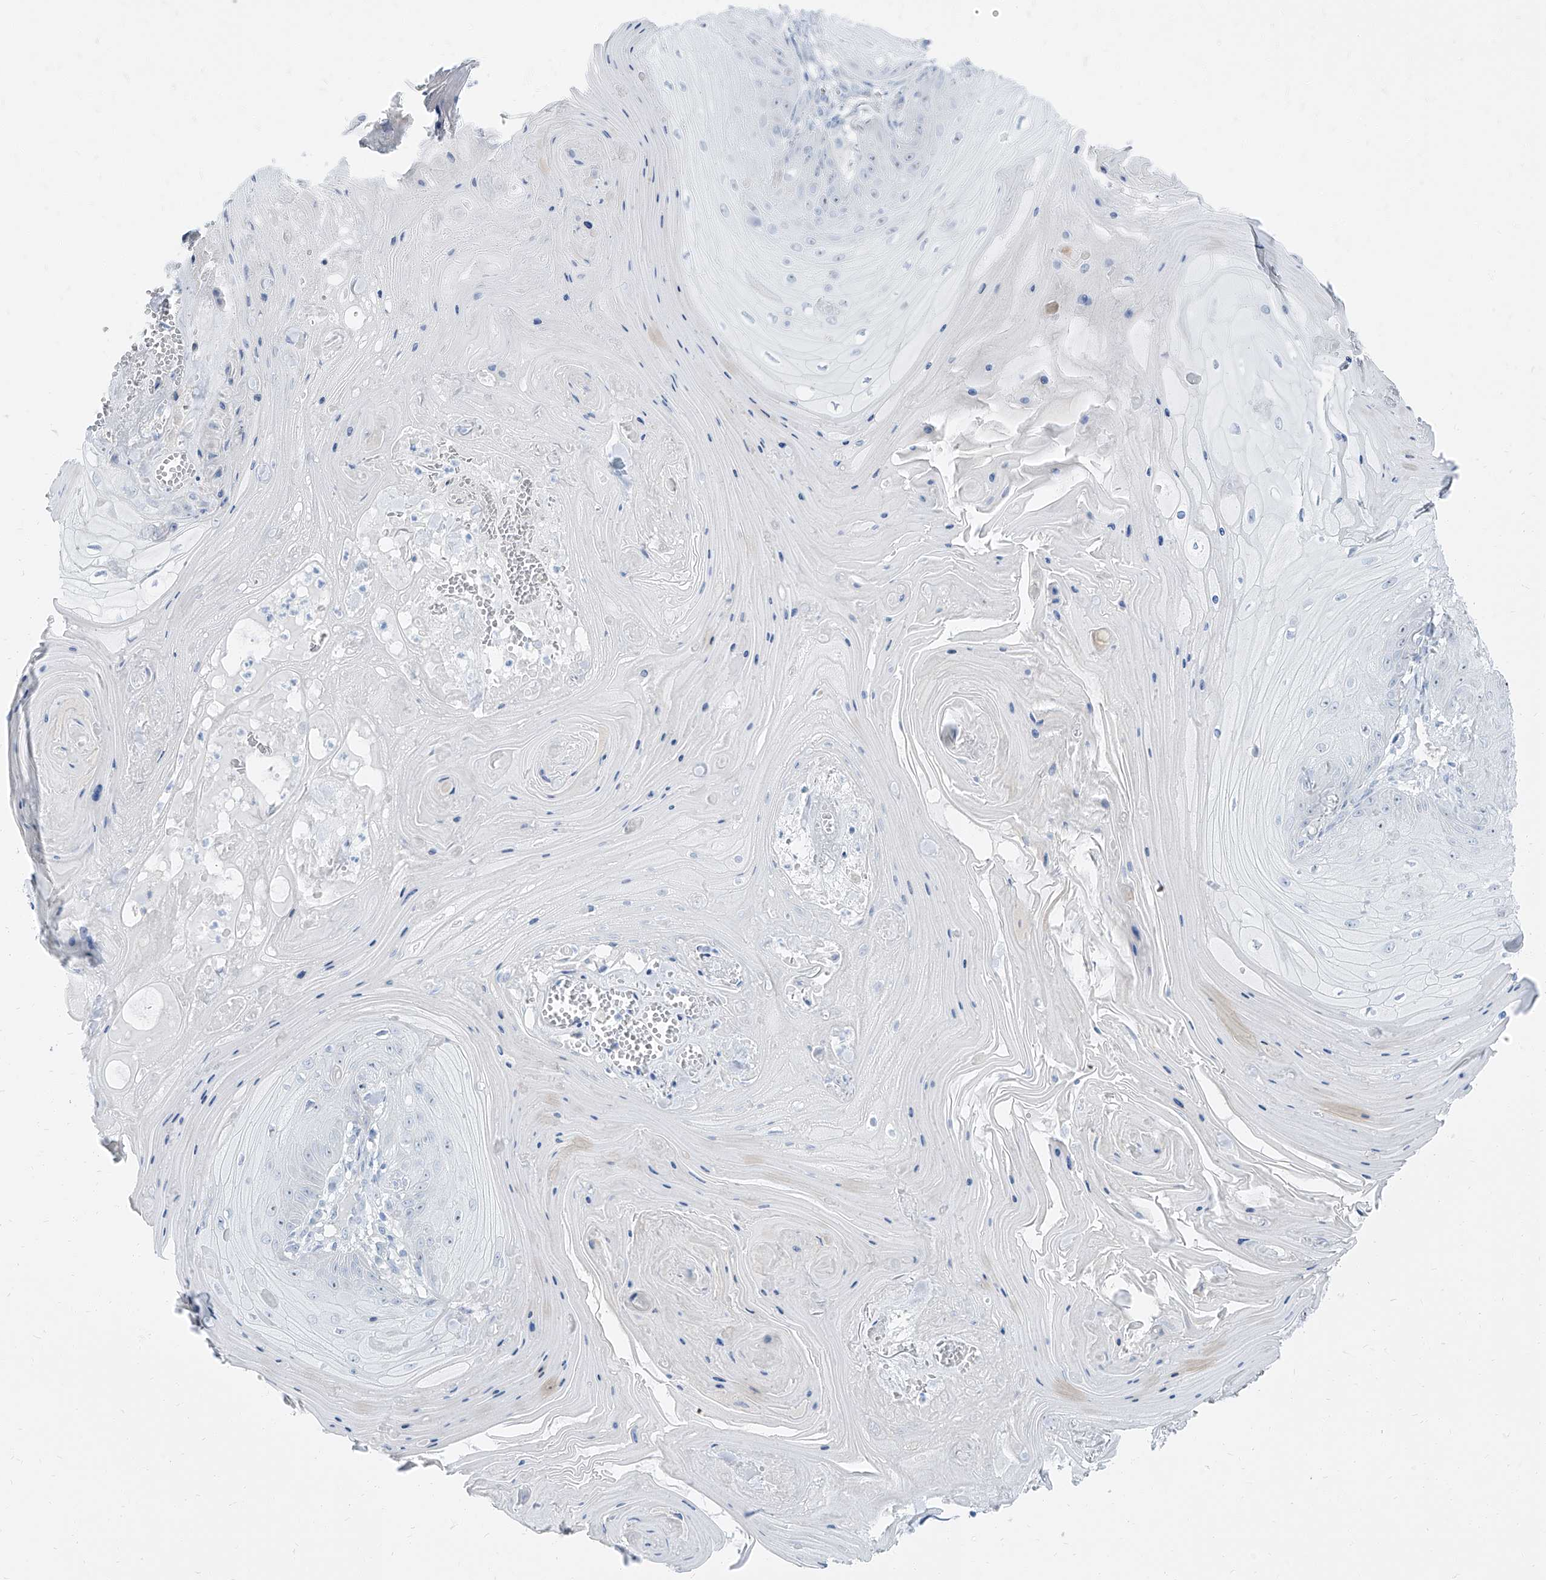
{"staining": {"intensity": "negative", "quantity": "none", "location": "none"}, "tissue": "skin cancer", "cell_type": "Tumor cells", "image_type": "cancer", "snomed": [{"axis": "morphology", "description": "Squamous cell carcinoma, NOS"}, {"axis": "topography", "description": "Skin"}], "caption": "The histopathology image reveals no staining of tumor cells in skin cancer.", "gene": "TXLNB", "patient": {"sex": "male", "age": 74}}